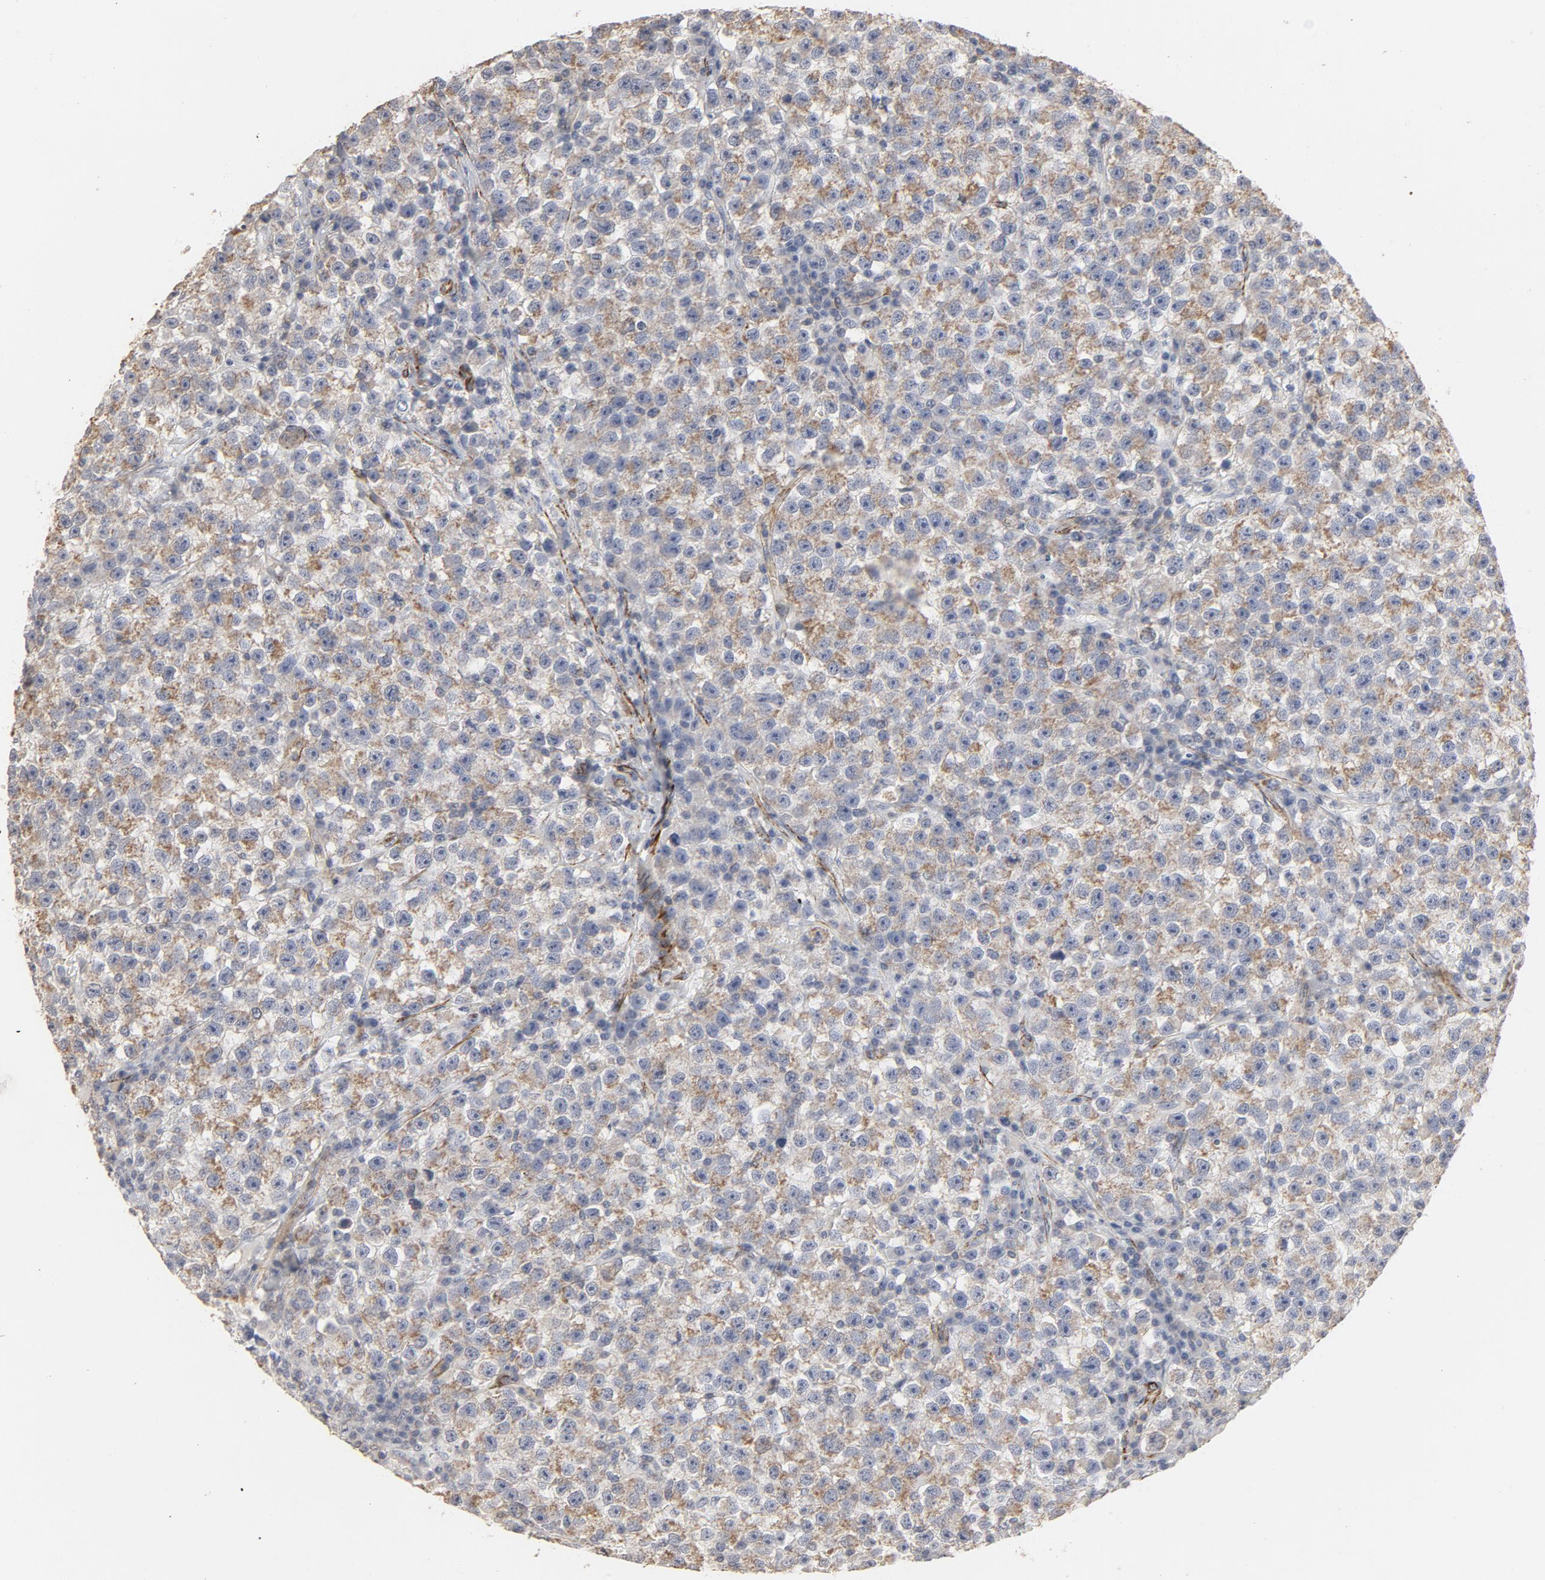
{"staining": {"intensity": "weak", "quantity": ">75%", "location": "cytoplasmic/membranous"}, "tissue": "testis cancer", "cell_type": "Tumor cells", "image_type": "cancer", "snomed": [{"axis": "morphology", "description": "Seminoma, NOS"}, {"axis": "topography", "description": "Testis"}], "caption": "Protein expression by immunohistochemistry reveals weak cytoplasmic/membranous positivity in approximately >75% of tumor cells in testis cancer (seminoma).", "gene": "GNG2", "patient": {"sex": "male", "age": 22}}